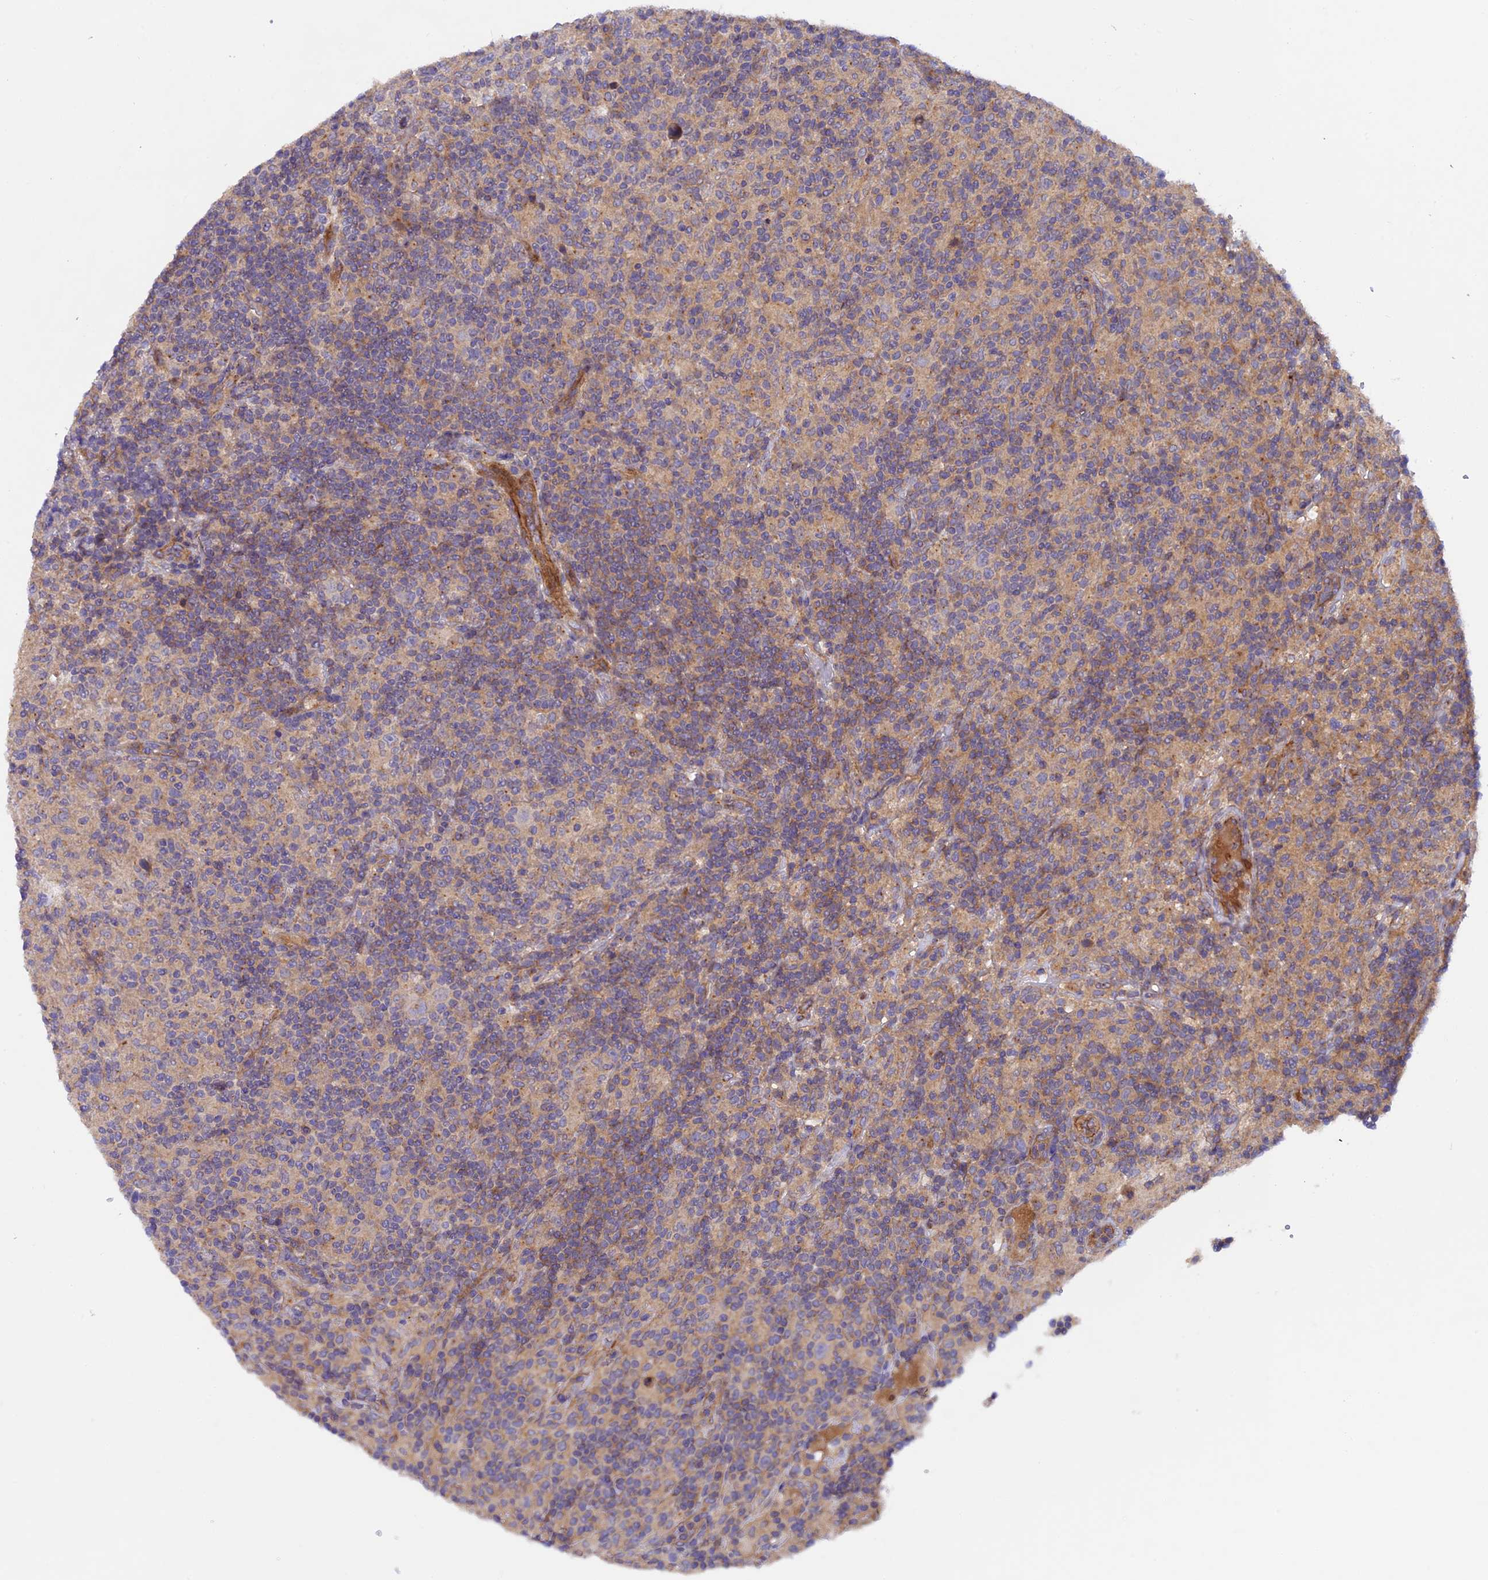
{"staining": {"intensity": "negative", "quantity": "none", "location": "none"}, "tissue": "lymphoma", "cell_type": "Tumor cells", "image_type": "cancer", "snomed": [{"axis": "morphology", "description": "Hodgkin's disease, NOS"}, {"axis": "topography", "description": "Lymph node"}], "caption": "Immunohistochemical staining of lymphoma exhibits no significant expression in tumor cells.", "gene": "ADAMTS15", "patient": {"sex": "male", "age": 70}}